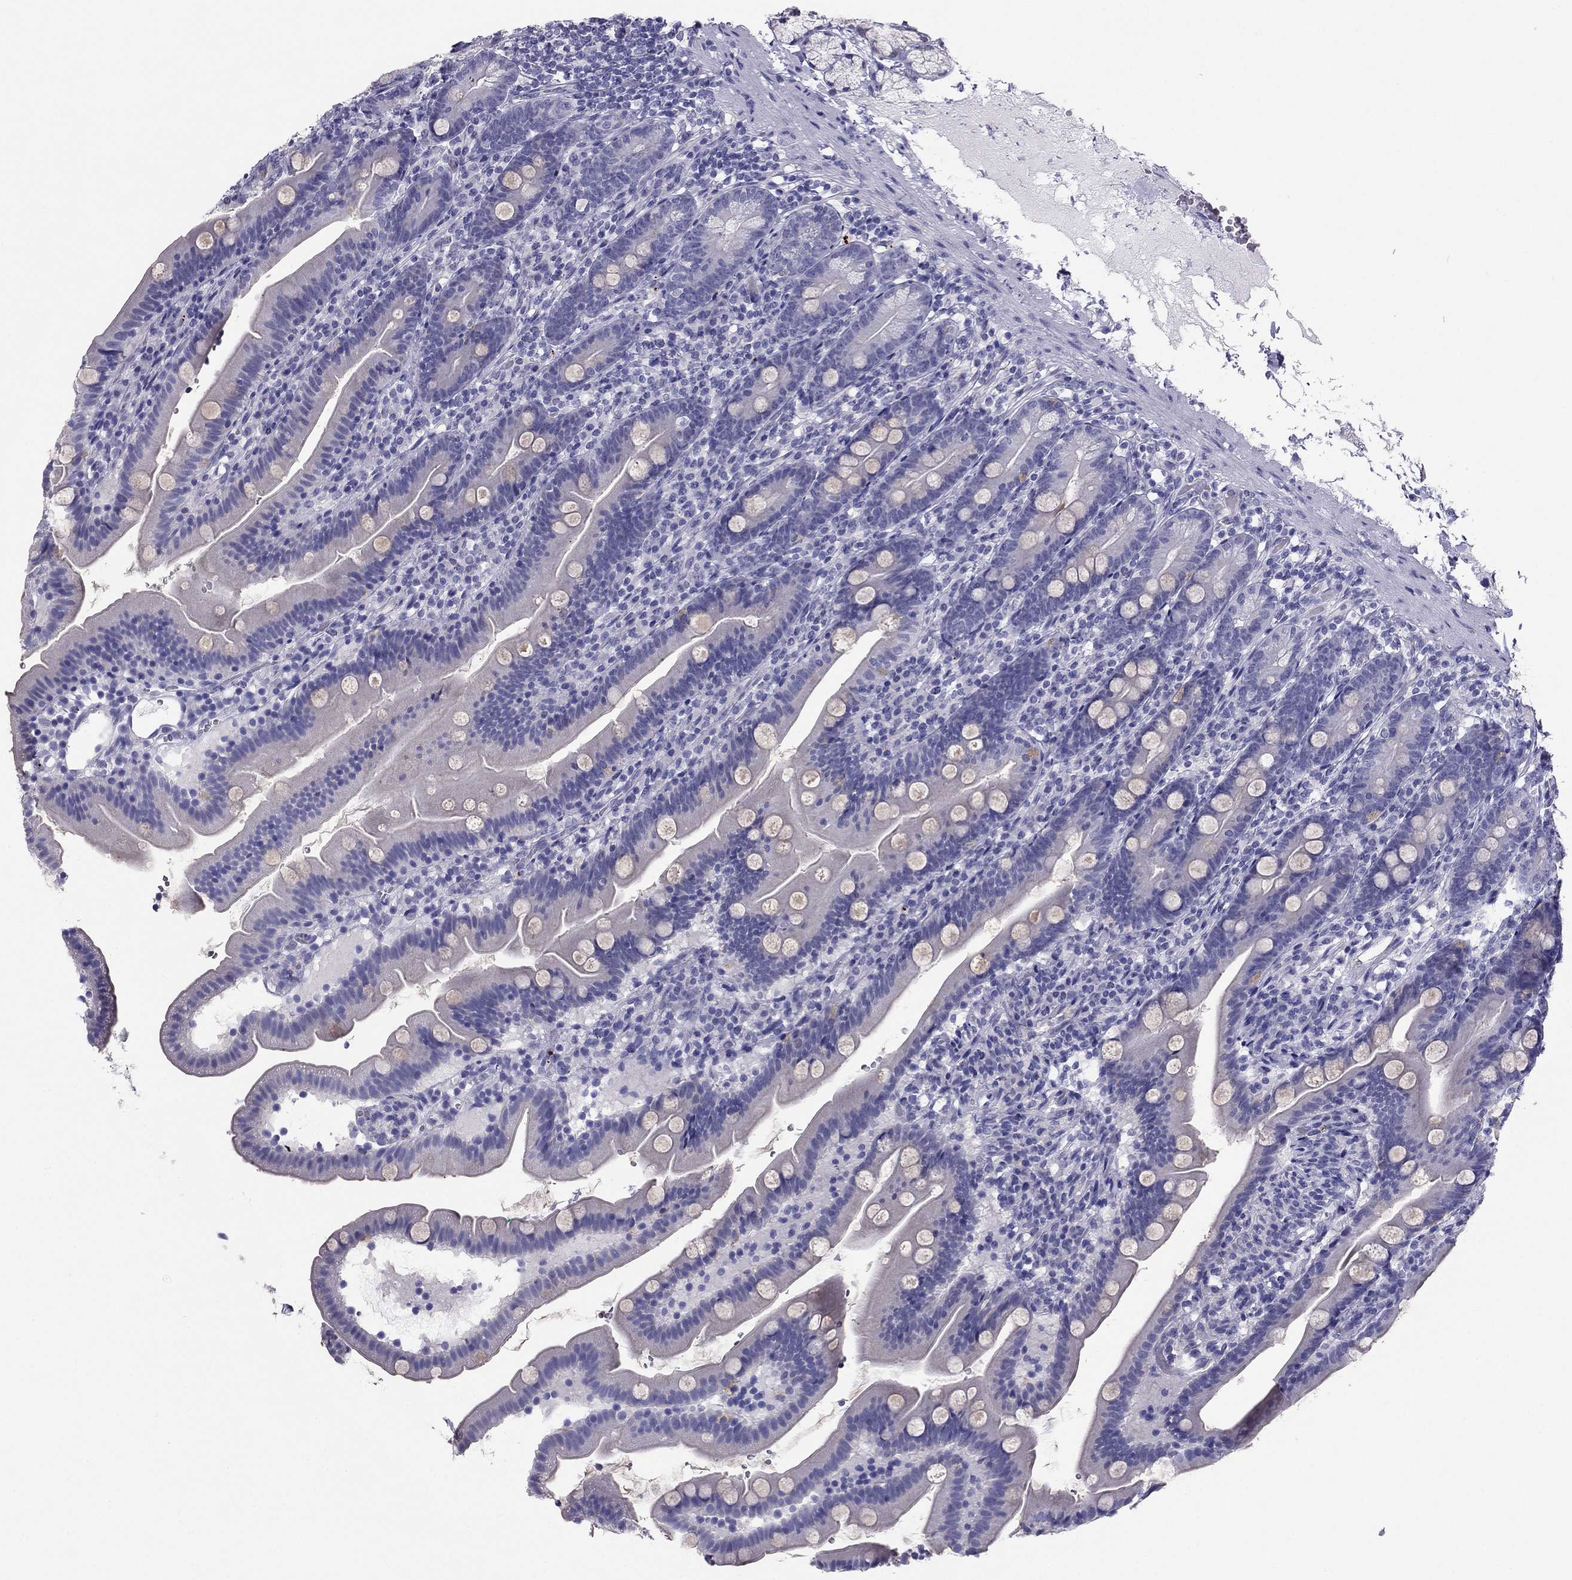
{"staining": {"intensity": "negative", "quantity": "none", "location": "none"}, "tissue": "duodenum", "cell_type": "Glandular cells", "image_type": "normal", "snomed": [{"axis": "morphology", "description": "Normal tissue, NOS"}, {"axis": "topography", "description": "Duodenum"}], "caption": "Human duodenum stained for a protein using IHC reveals no expression in glandular cells.", "gene": "PDE6A", "patient": {"sex": "female", "age": 67}}